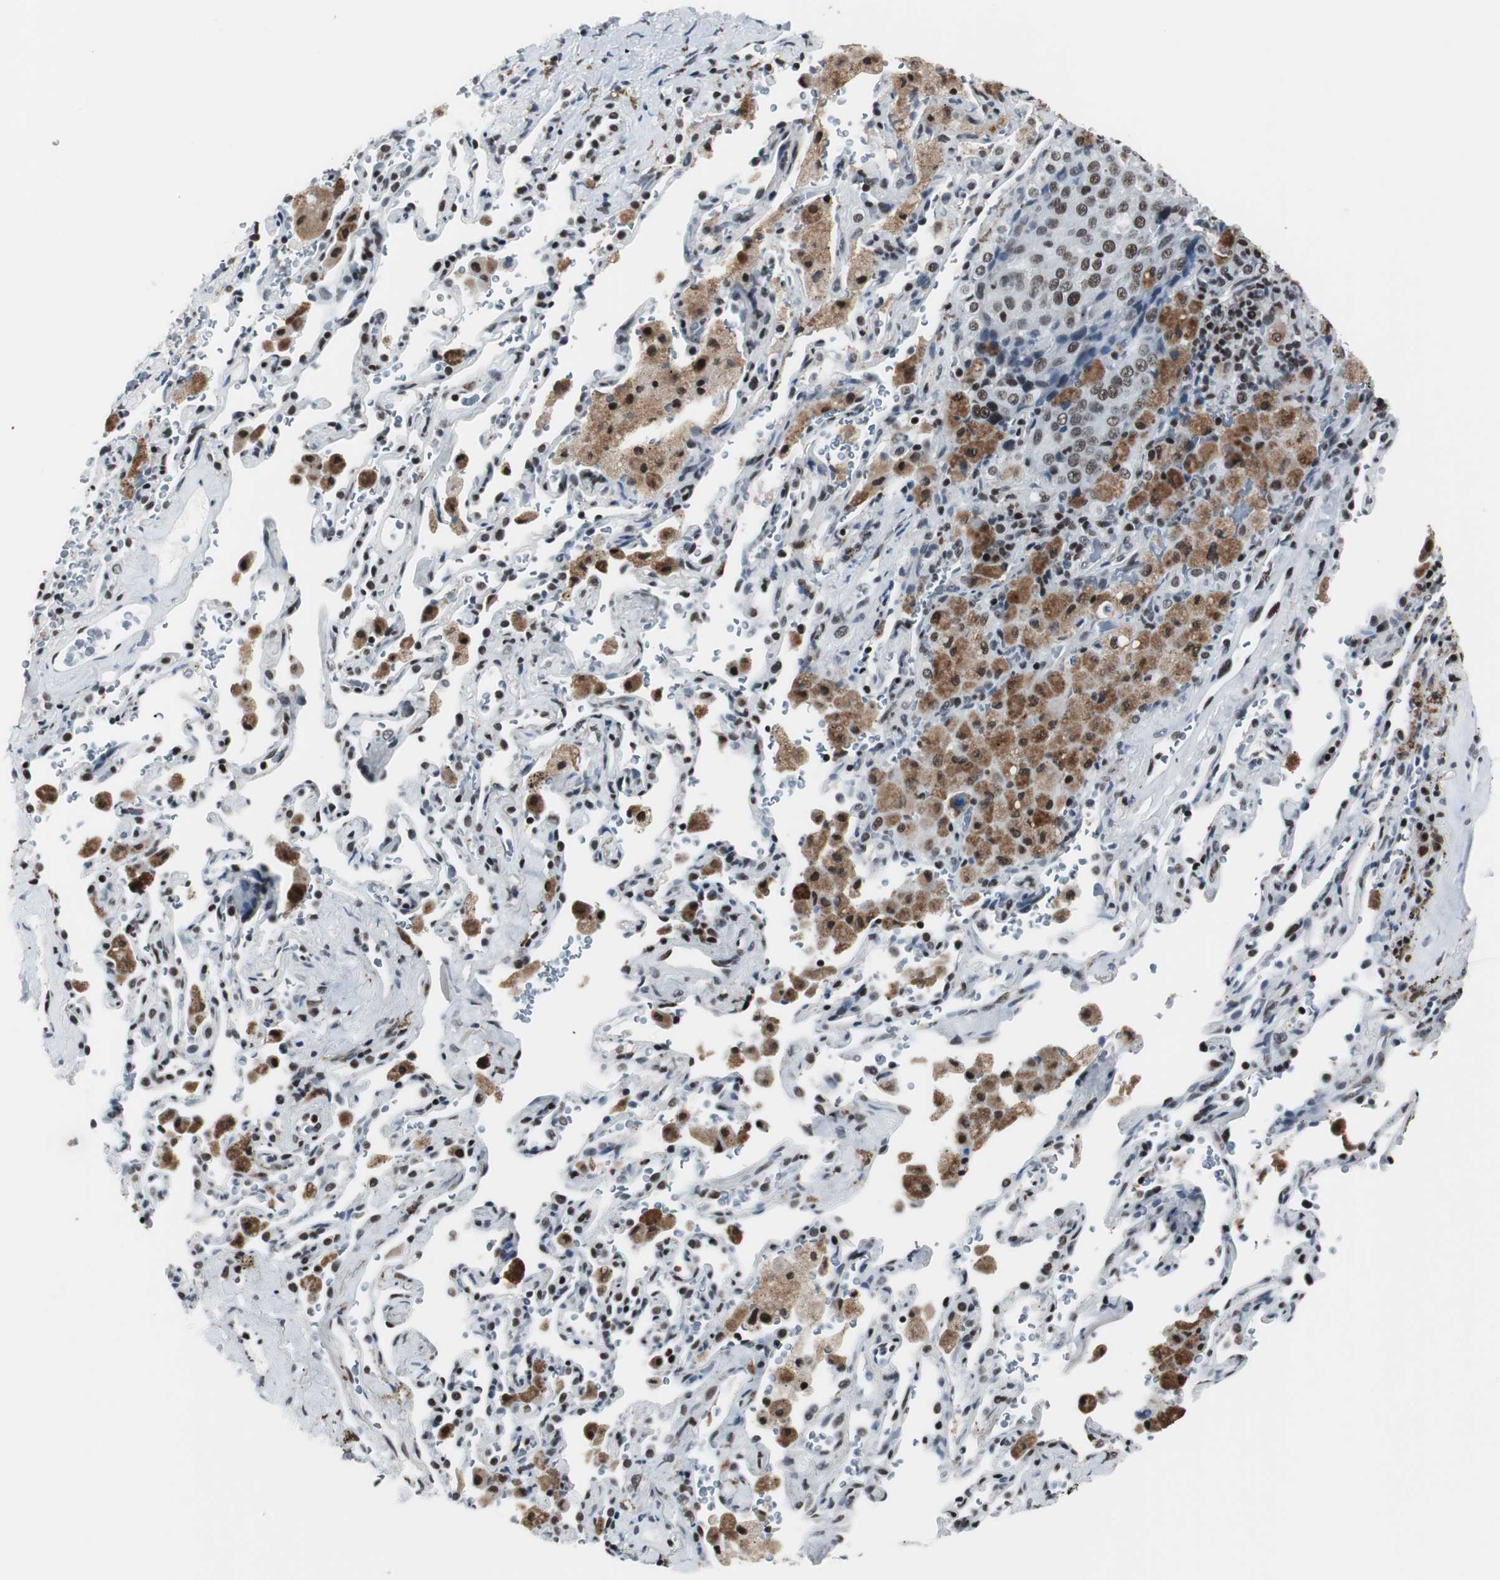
{"staining": {"intensity": "moderate", "quantity": ">75%", "location": "nuclear"}, "tissue": "lung cancer", "cell_type": "Tumor cells", "image_type": "cancer", "snomed": [{"axis": "morphology", "description": "Squamous cell carcinoma, NOS"}, {"axis": "topography", "description": "Lung"}], "caption": "Protein staining of lung cancer (squamous cell carcinoma) tissue exhibits moderate nuclear positivity in approximately >75% of tumor cells.", "gene": "RAD9A", "patient": {"sex": "male", "age": 54}}